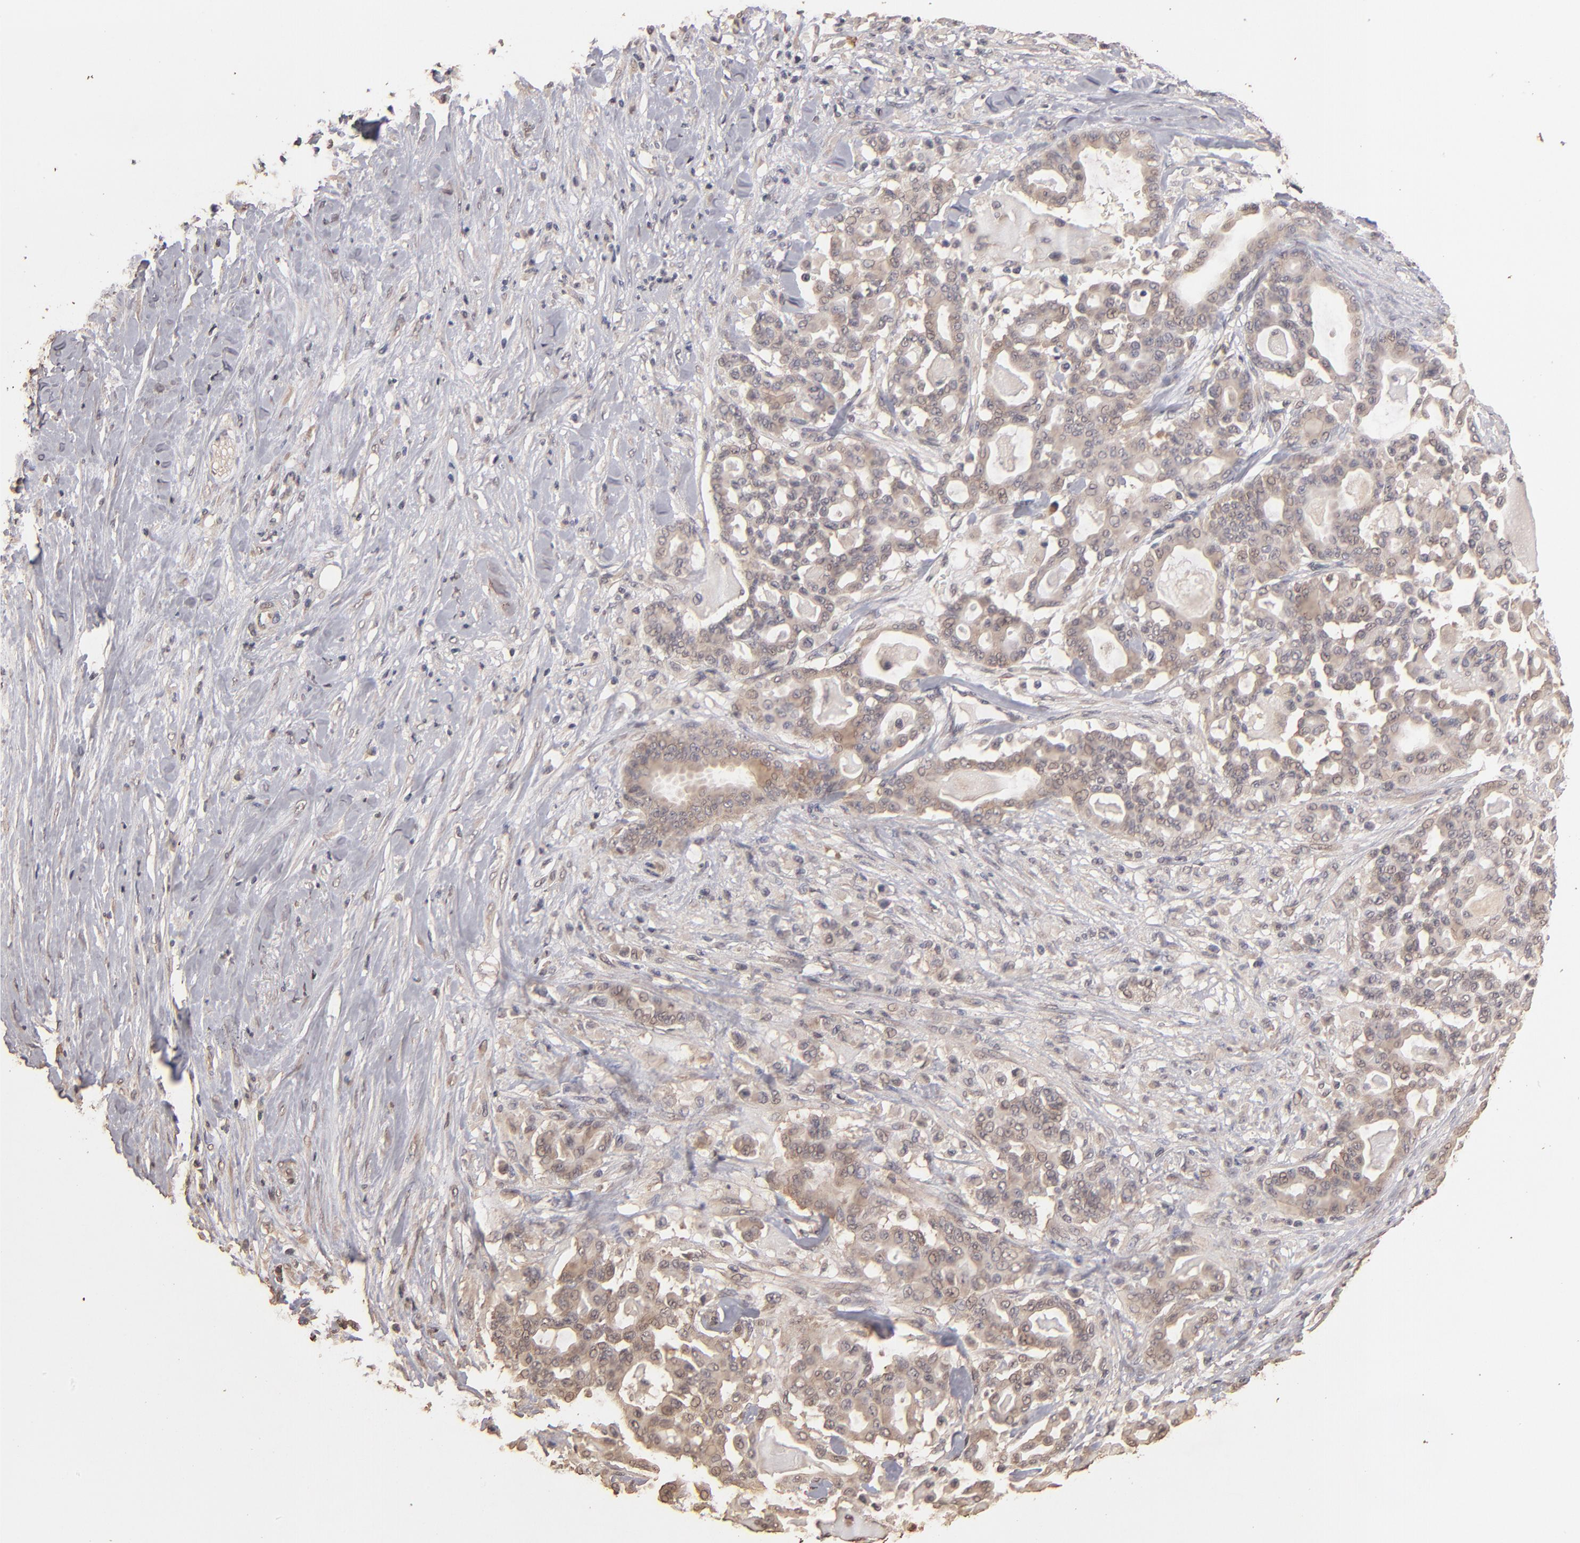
{"staining": {"intensity": "moderate", "quantity": ">75%", "location": "cytoplasmic/membranous"}, "tissue": "pancreatic cancer", "cell_type": "Tumor cells", "image_type": "cancer", "snomed": [{"axis": "morphology", "description": "Adenocarcinoma, NOS"}, {"axis": "topography", "description": "Pancreas"}], "caption": "Brown immunohistochemical staining in human pancreatic adenocarcinoma shows moderate cytoplasmic/membranous expression in approximately >75% of tumor cells. Immunohistochemistry stains the protein of interest in brown and the nuclei are stained blue.", "gene": "OPHN1", "patient": {"sex": "male", "age": 63}}